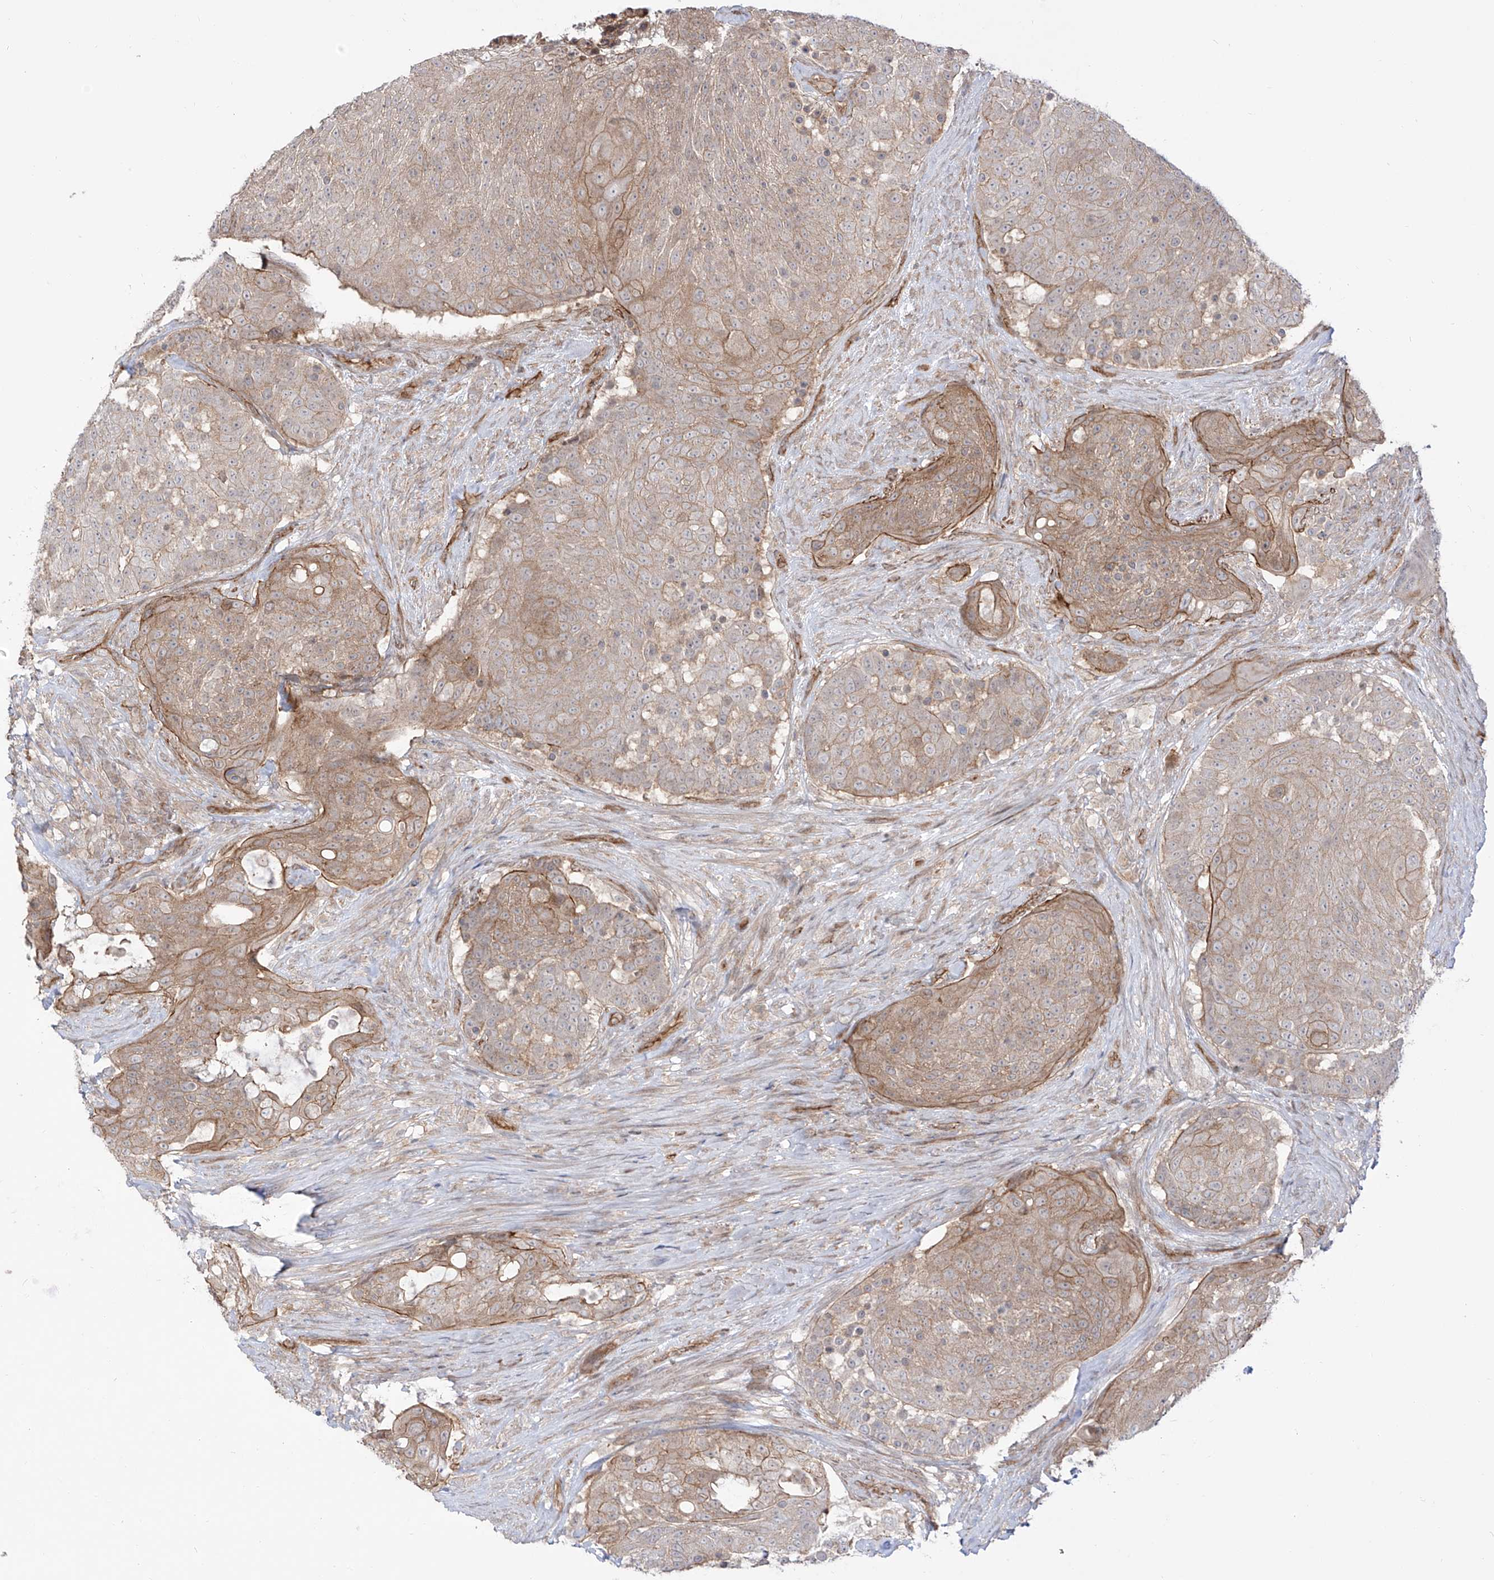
{"staining": {"intensity": "weak", "quantity": "25%-75%", "location": "cytoplasmic/membranous"}, "tissue": "urothelial cancer", "cell_type": "Tumor cells", "image_type": "cancer", "snomed": [{"axis": "morphology", "description": "Urothelial carcinoma, High grade"}, {"axis": "topography", "description": "Urinary bladder"}], "caption": "Immunohistochemistry (IHC) histopathology image of neoplastic tissue: human urothelial cancer stained using immunohistochemistry exhibits low levels of weak protein expression localized specifically in the cytoplasmic/membranous of tumor cells, appearing as a cytoplasmic/membranous brown color.", "gene": "ZNF180", "patient": {"sex": "female", "age": 63}}